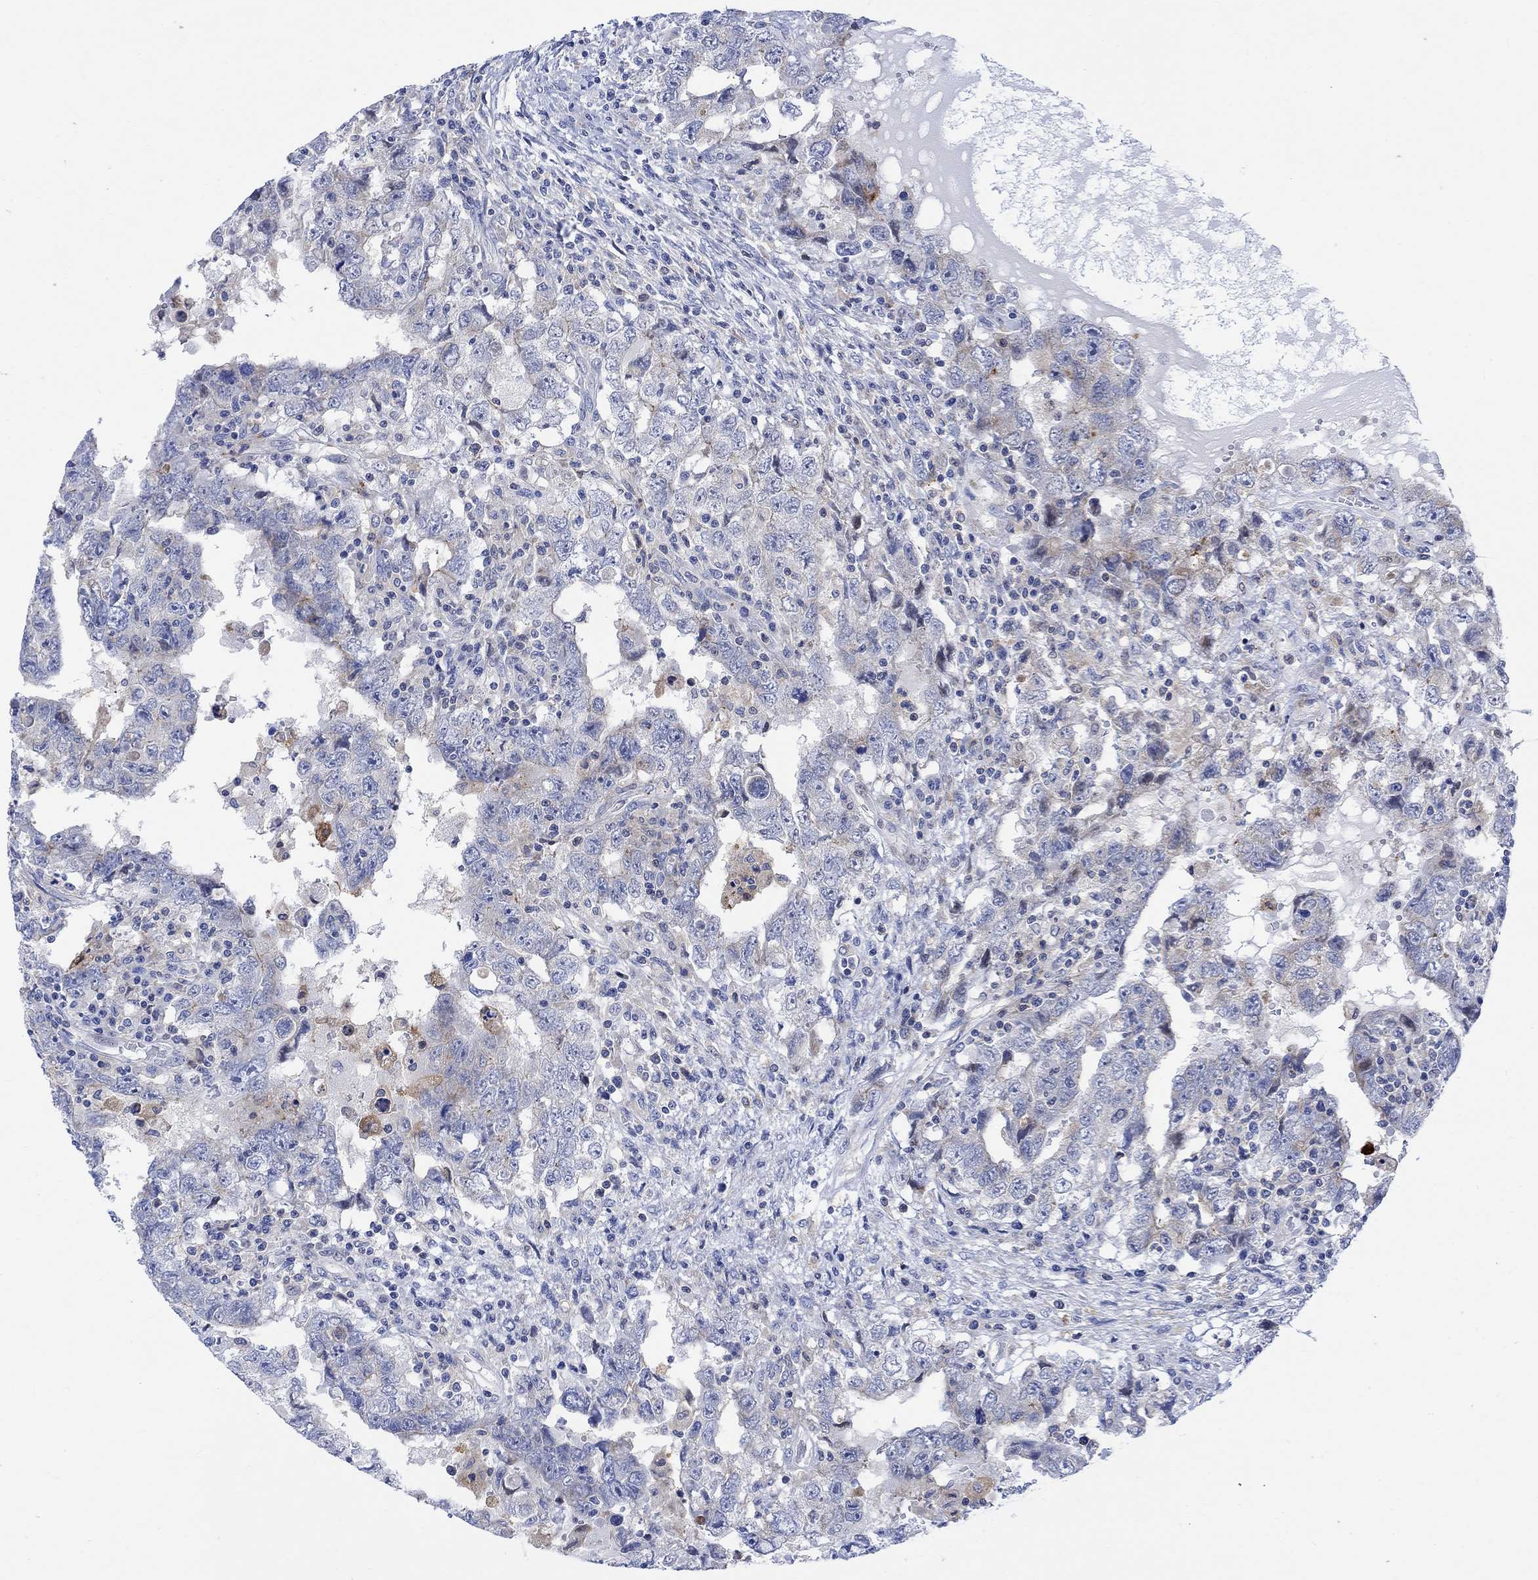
{"staining": {"intensity": "negative", "quantity": "none", "location": "none"}, "tissue": "testis cancer", "cell_type": "Tumor cells", "image_type": "cancer", "snomed": [{"axis": "morphology", "description": "Carcinoma, Embryonal, NOS"}, {"axis": "topography", "description": "Testis"}], "caption": "A high-resolution image shows immunohistochemistry (IHC) staining of embryonal carcinoma (testis), which exhibits no significant positivity in tumor cells.", "gene": "ARSK", "patient": {"sex": "male", "age": 26}}